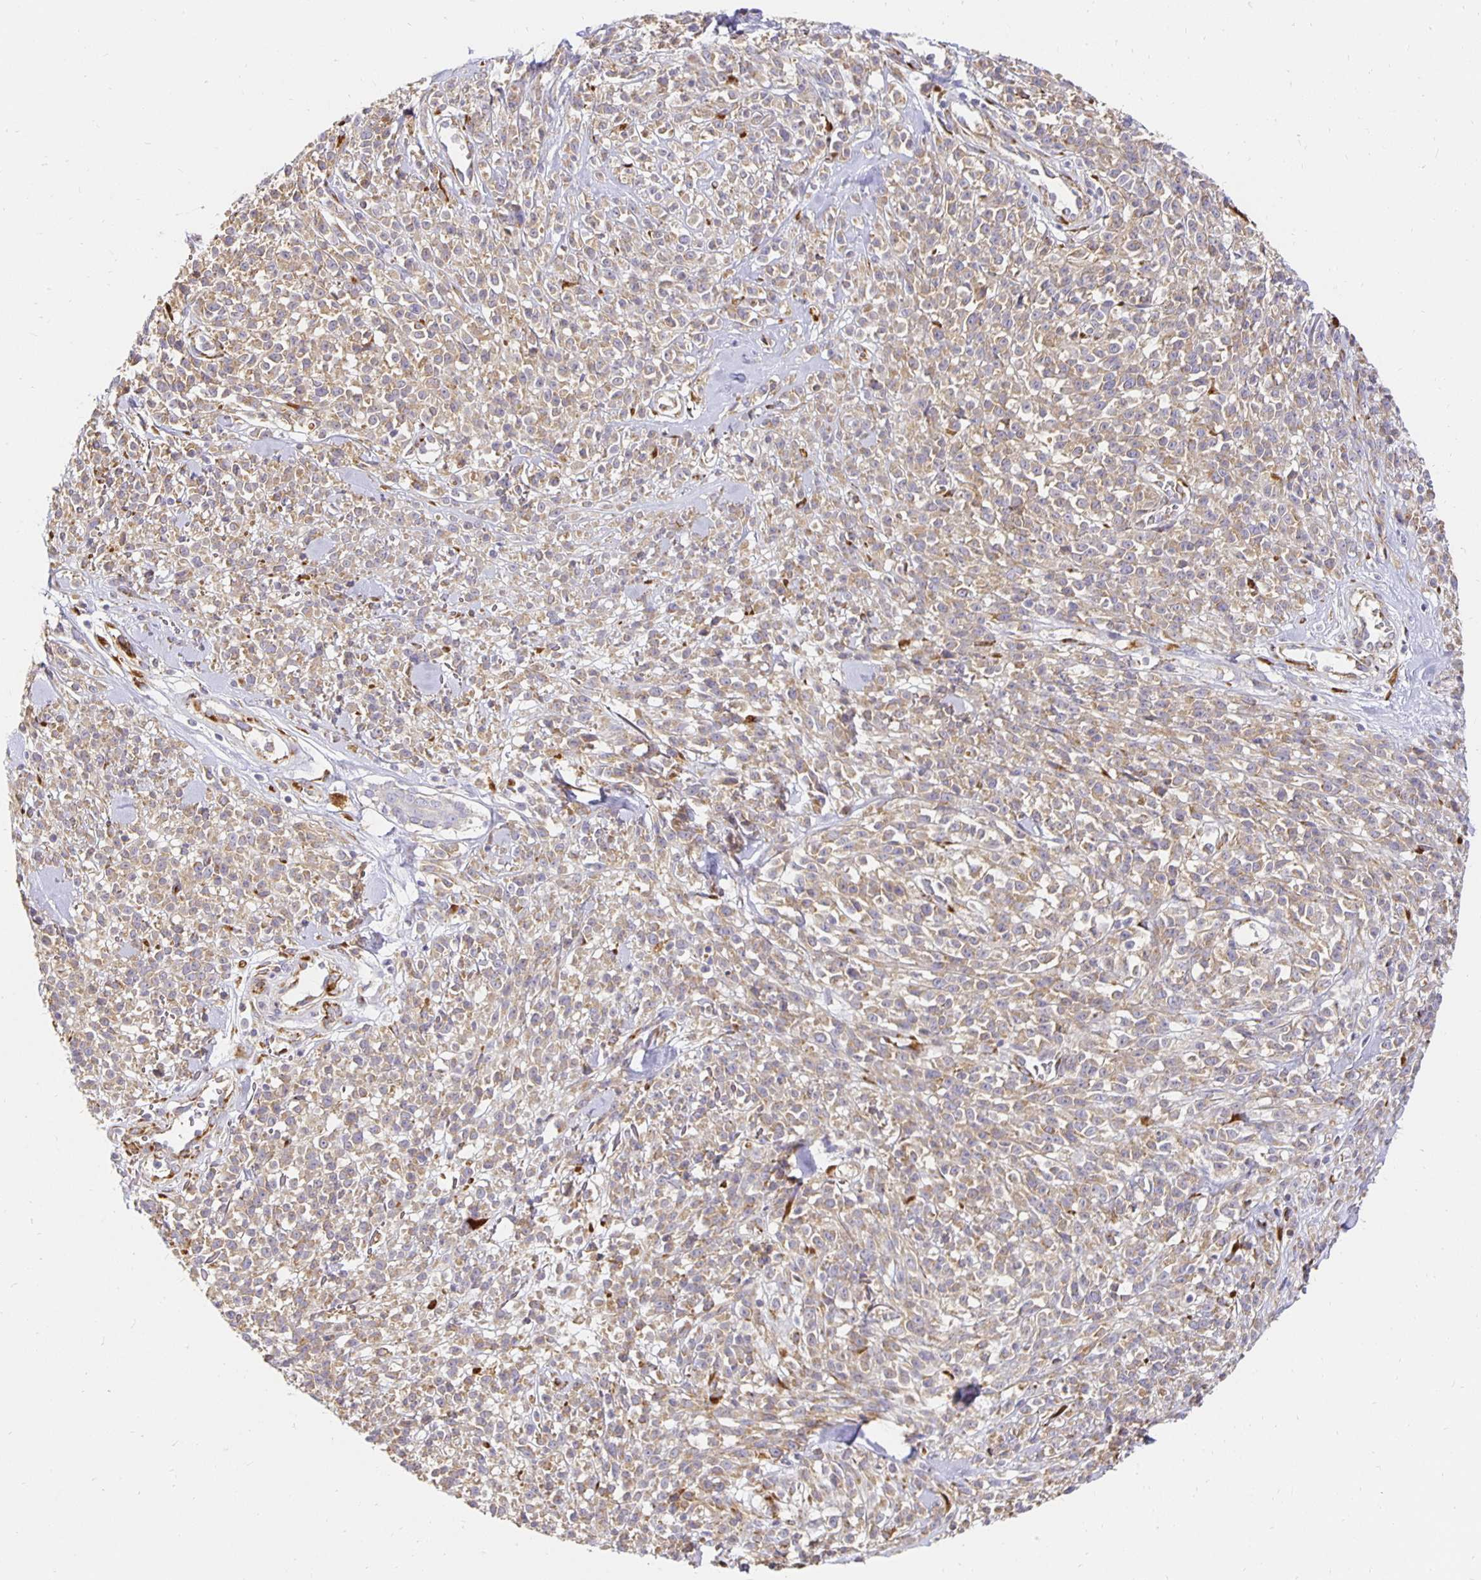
{"staining": {"intensity": "weak", "quantity": ">75%", "location": "cytoplasmic/membranous"}, "tissue": "melanoma", "cell_type": "Tumor cells", "image_type": "cancer", "snomed": [{"axis": "morphology", "description": "Malignant melanoma, NOS"}, {"axis": "topography", "description": "Skin"}, {"axis": "topography", "description": "Skin of trunk"}], "caption": "Protein analysis of malignant melanoma tissue shows weak cytoplasmic/membranous positivity in about >75% of tumor cells. (DAB (3,3'-diaminobenzidine) = brown stain, brightfield microscopy at high magnification).", "gene": "PLOD1", "patient": {"sex": "male", "age": 74}}